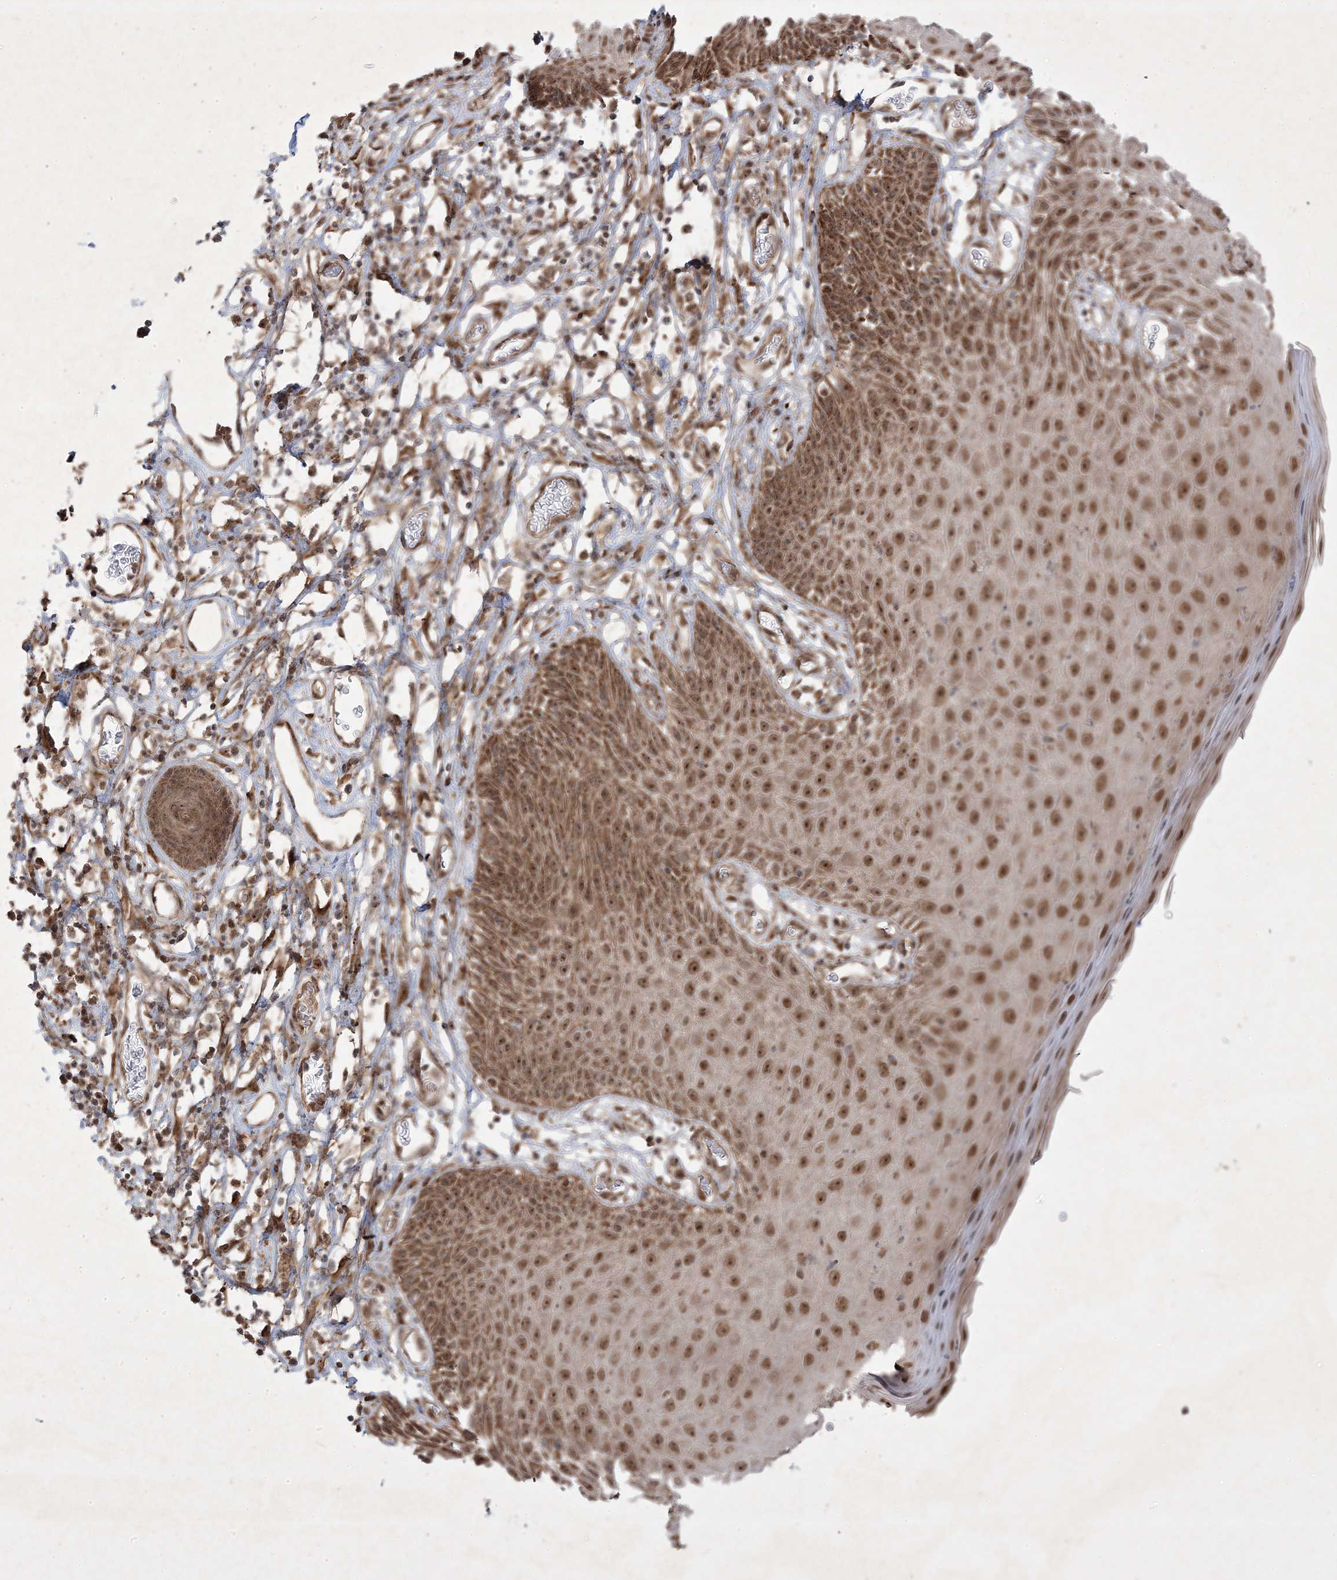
{"staining": {"intensity": "moderate", "quantity": ">75%", "location": "cytoplasmic/membranous,nuclear"}, "tissue": "skin", "cell_type": "Epidermal cells", "image_type": "normal", "snomed": [{"axis": "morphology", "description": "Normal tissue, NOS"}, {"axis": "topography", "description": "Vulva"}], "caption": "DAB immunohistochemical staining of benign human skin reveals moderate cytoplasmic/membranous,nuclear protein staining in approximately >75% of epidermal cells. The staining was performed using DAB (3,3'-diaminobenzidine) to visualize the protein expression in brown, while the nuclei were stained in blue with hematoxylin (Magnification: 20x).", "gene": "PLEKHM2", "patient": {"sex": "female", "age": 68}}